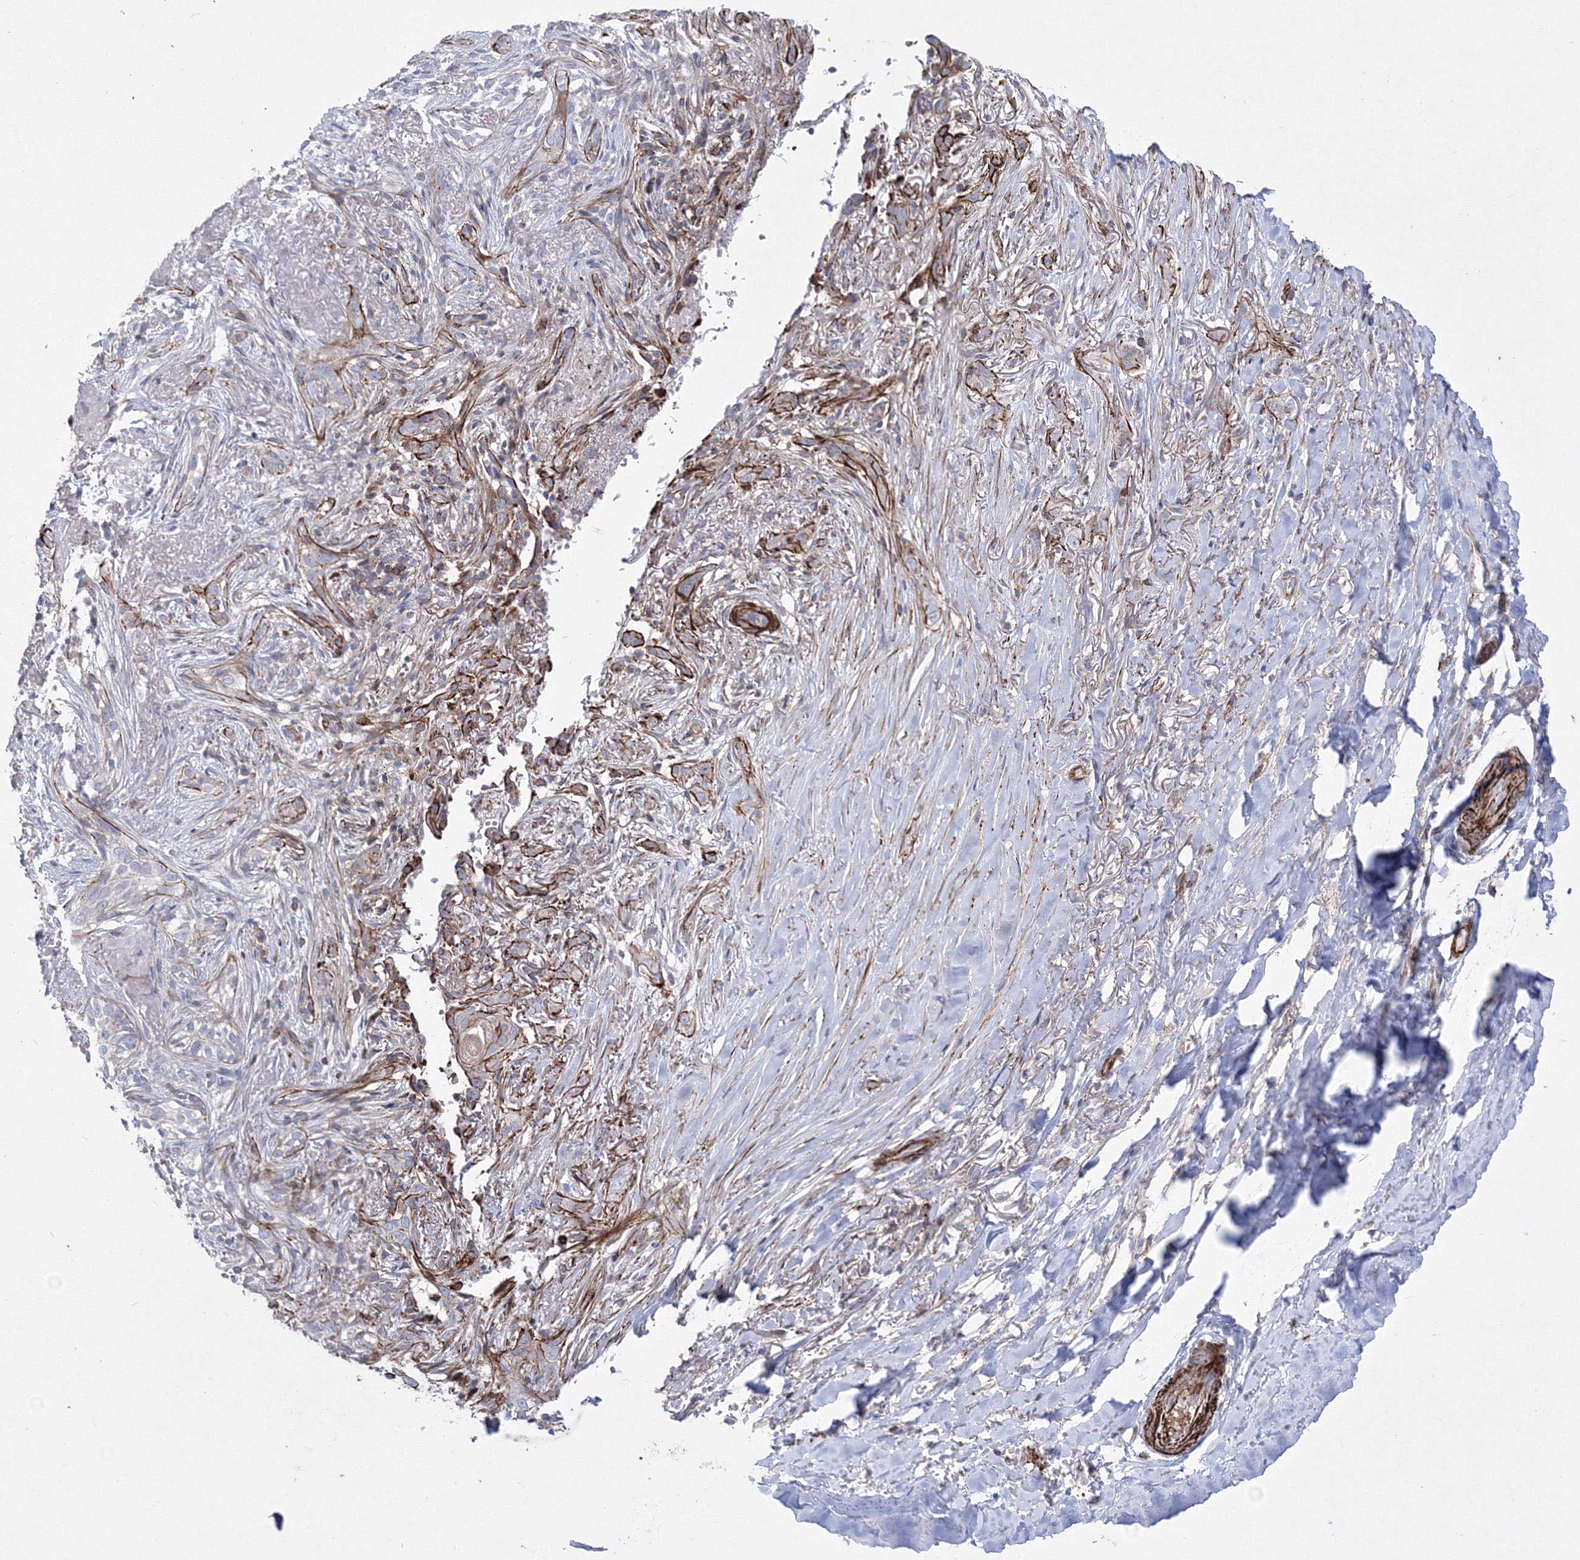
{"staining": {"intensity": "negative", "quantity": "none", "location": "none"}, "tissue": "adipose tissue", "cell_type": "Adipocytes", "image_type": "normal", "snomed": [{"axis": "morphology", "description": "Normal tissue, NOS"}, {"axis": "morphology", "description": "Basal cell carcinoma"}, {"axis": "topography", "description": "Skin"}], "caption": "High power microscopy histopathology image of an immunohistochemistry (IHC) photomicrograph of normal adipose tissue, revealing no significant positivity in adipocytes. The staining is performed using DAB brown chromogen with nuclei counter-stained in using hematoxylin.", "gene": "GPR82", "patient": {"sex": "female", "age": 89}}